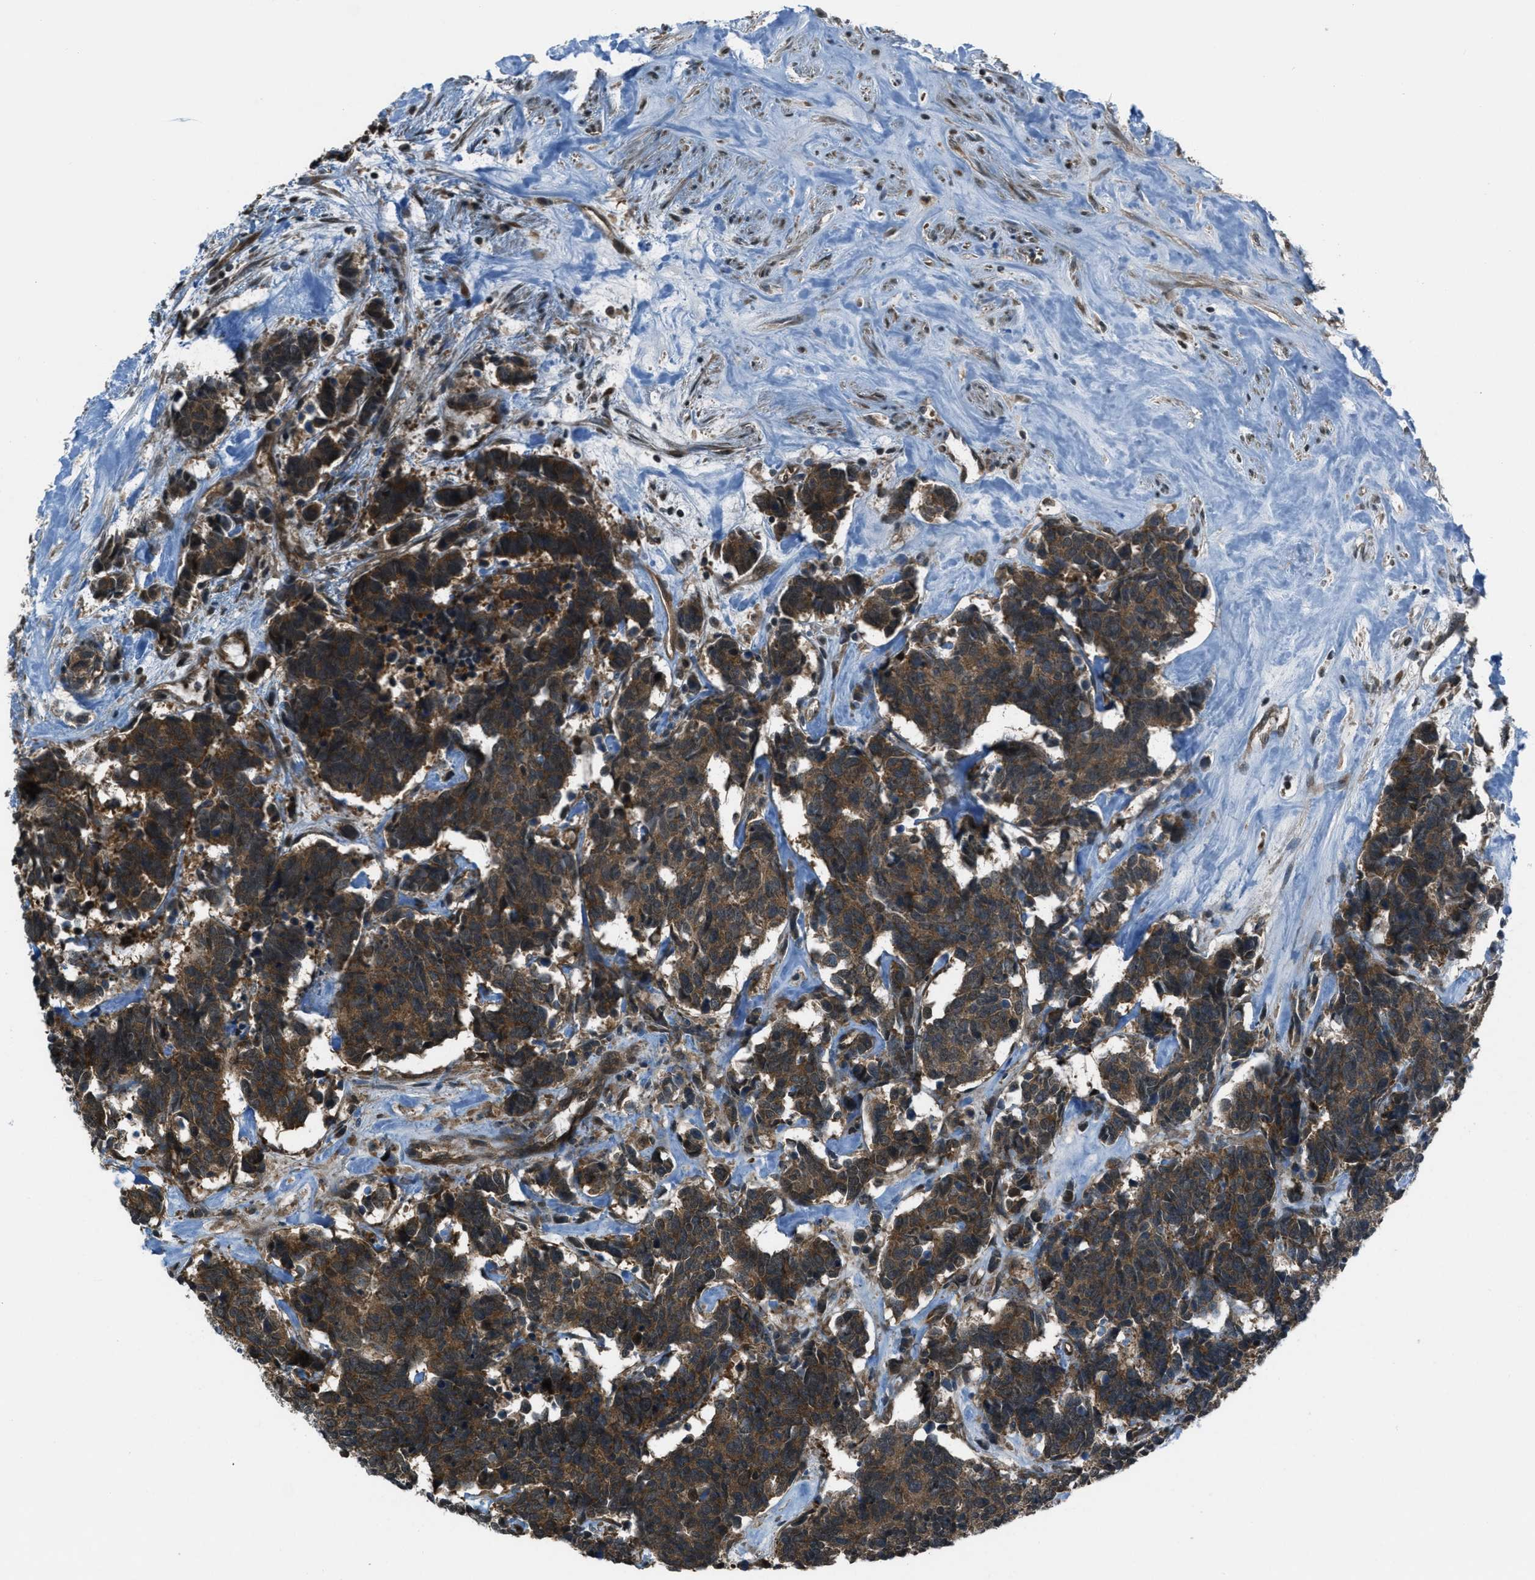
{"staining": {"intensity": "strong", "quantity": ">75%", "location": "cytoplasmic/membranous"}, "tissue": "carcinoid", "cell_type": "Tumor cells", "image_type": "cancer", "snomed": [{"axis": "morphology", "description": "Carcinoma, NOS"}, {"axis": "morphology", "description": "Carcinoid, malignant, NOS"}, {"axis": "topography", "description": "Urinary bladder"}], "caption": "Human carcinoid stained with a protein marker exhibits strong staining in tumor cells.", "gene": "ASAP2", "patient": {"sex": "male", "age": 57}}